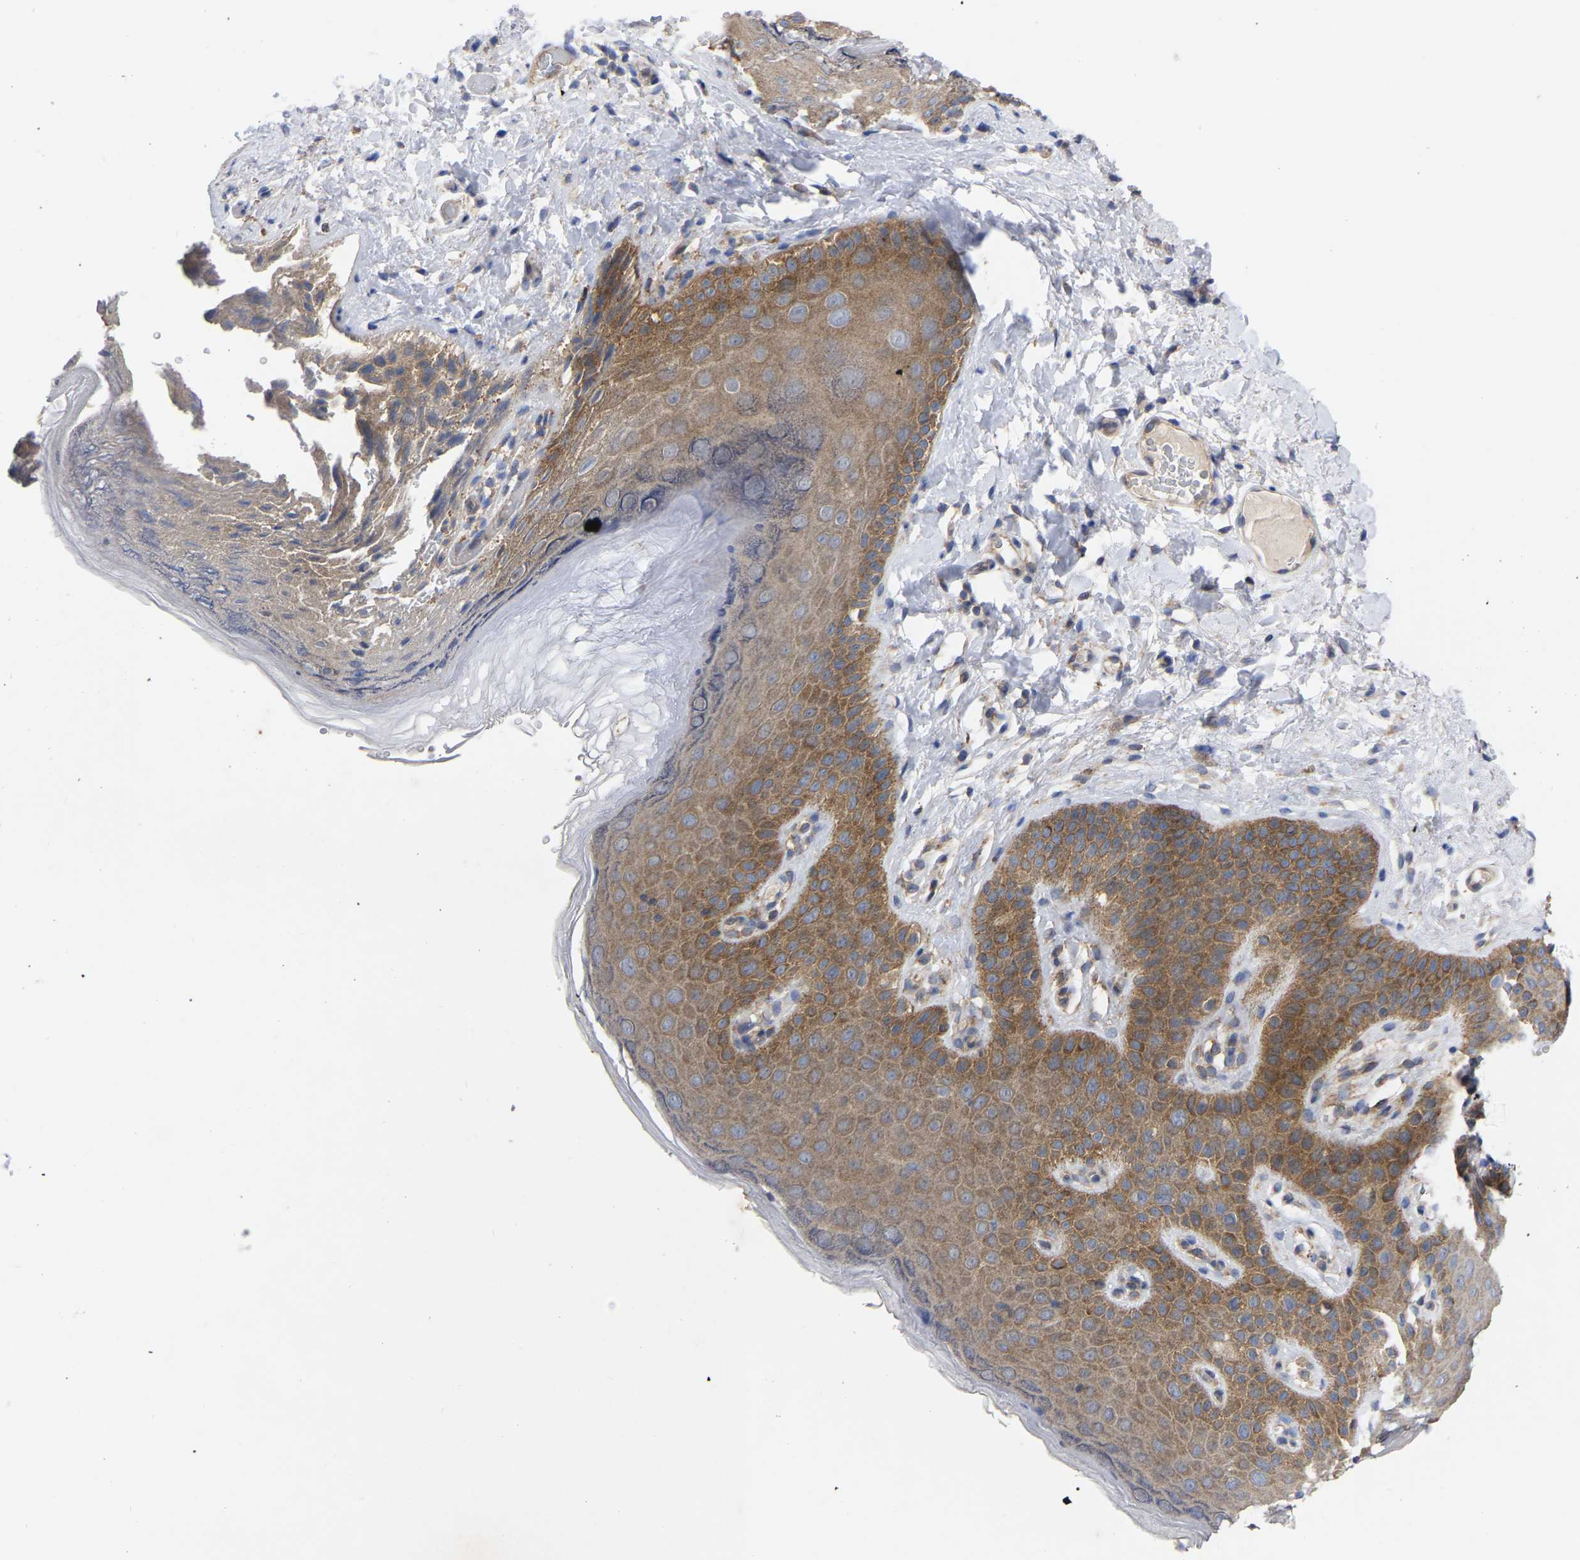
{"staining": {"intensity": "moderate", "quantity": ">75%", "location": "cytoplasmic/membranous"}, "tissue": "skin", "cell_type": "Epidermal cells", "image_type": "normal", "snomed": [{"axis": "morphology", "description": "Normal tissue, NOS"}, {"axis": "topography", "description": "Anal"}], "caption": "Brown immunohistochemical staining in unremarkable human skin reveals moderate cytoplasmic/membranous expression in approximately >75% of epidermal cells. (Brightfield microscopy of DAB IHC at high magnification).", "gene": "TCP1", "patient": {"sex": "male", "age": 44}}